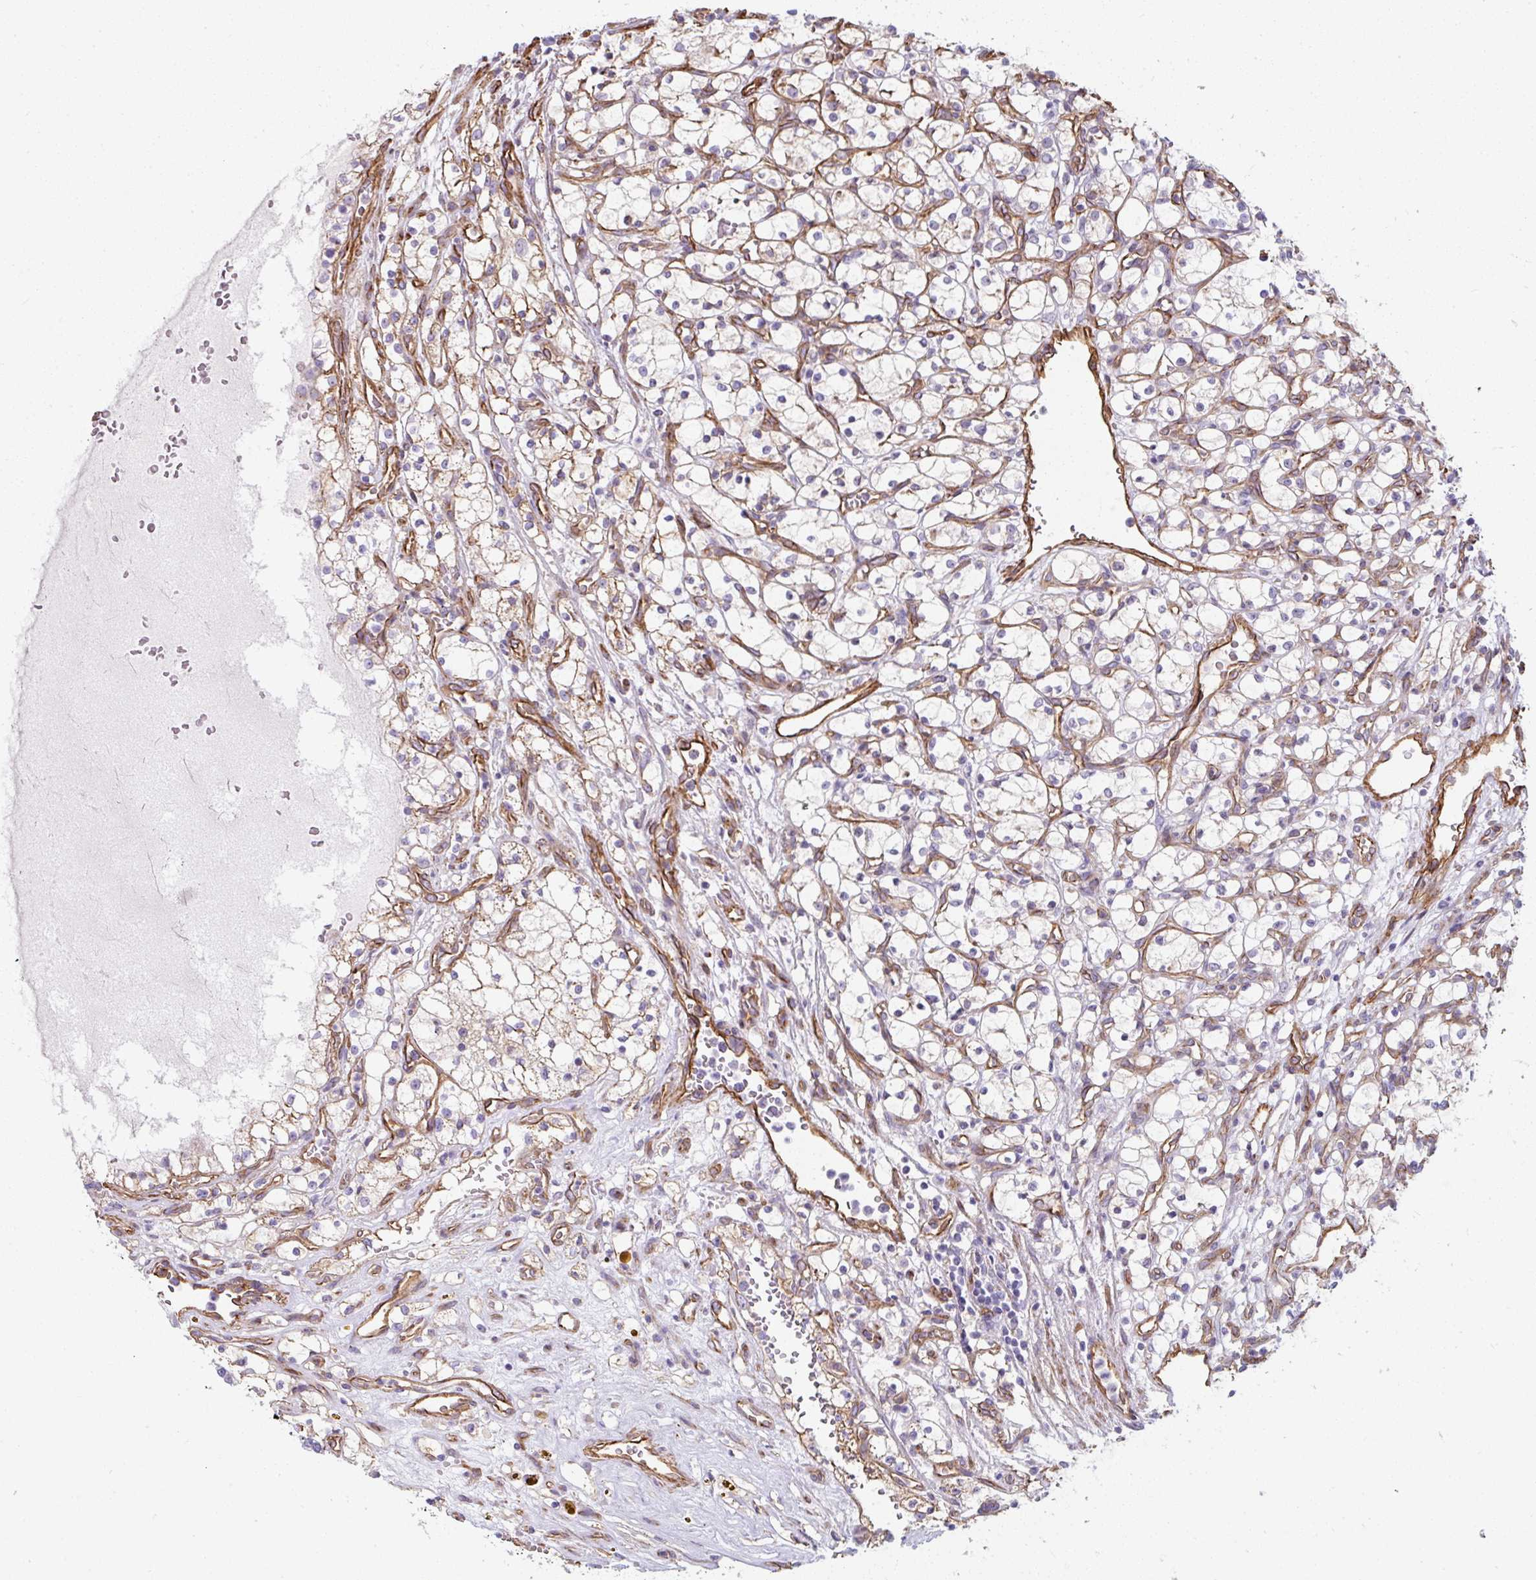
{"staining": {"intensity": "weak", "quantity": "25%-75%", "location": "cytoplasmic/membranous"}, "tissue": "renal cancer", "cell_type": "Tumor cells", "image_type": "cancer", "snomed": [{"axis": "morphology", "description": "Adenocarcinoma, NOS"}, {"axis": "topography", "description": "Kidney"}], "caption": "Immunohistochemistry histopathology image of neoplastic tissue: human renal cancer (adenocarcinoma) stained using immunohistochemistry (IHC) shows low levels of weak protein expression localized specifically in the cytoplasmic/membranous of tumor cells, appearing as a cytoplasmic/membranous brown color.", "gene": "ANKUB1", "patient": {"sex": "female", "age": 69}}